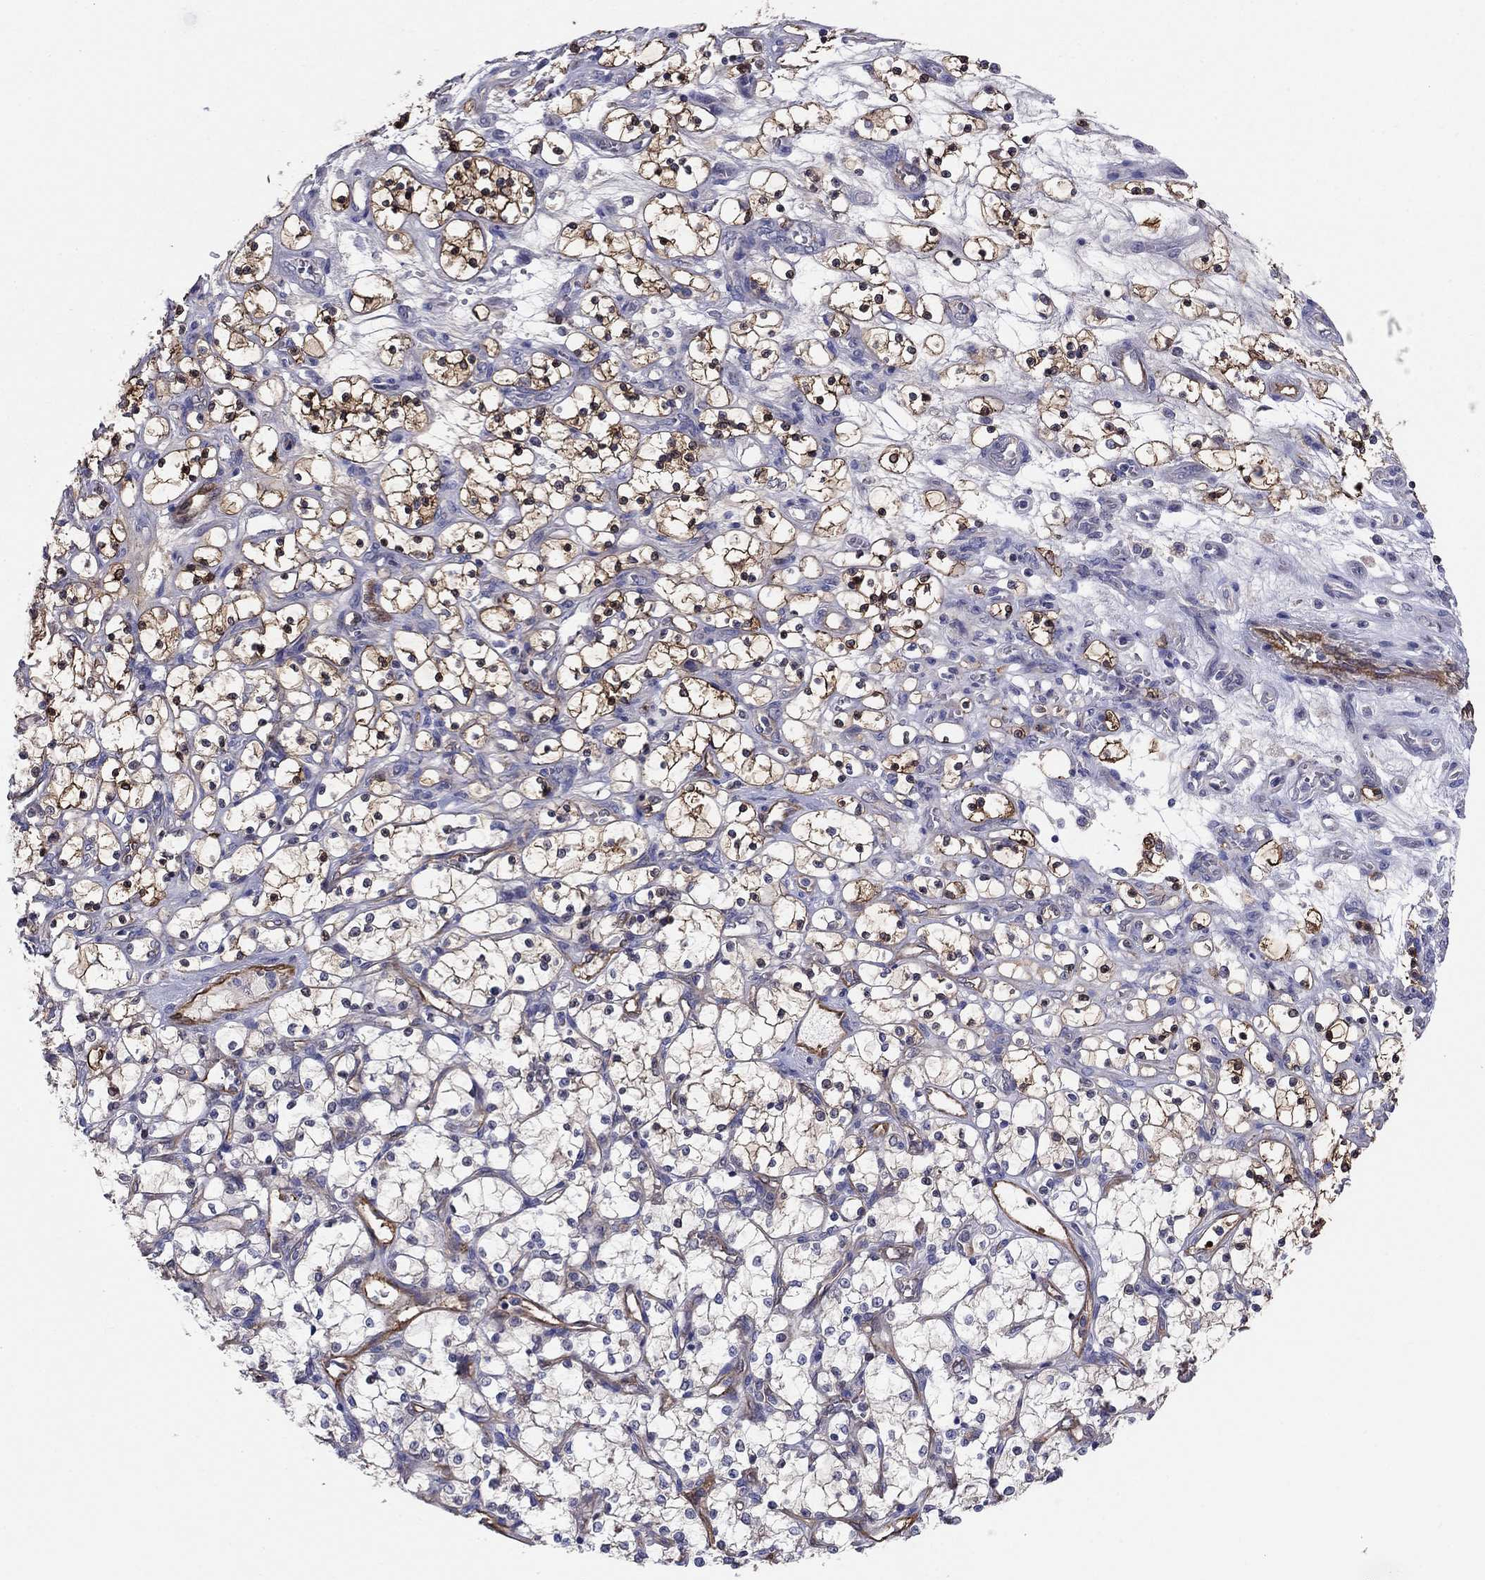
{"staining": {"intensity": "strong", "quantity": "25%-75%", "location": "cytoplasmic/membranous"}, "tissue": "renal cancer", "cell_type": "Tumor cells", "image_type": "cancer", "snomed": [{"axis": "morphology", "description": "Adenocarcinoma, NOS"}, {"axis": "topography", "description": "Kidney"}], "caption": "IHC image of renal adenocarcinoma stained for a protein (brown), which shows high levels of strong cytoplasmic/membranous positivity in approximately 25%-75% of tumor cells.", "gene": "EMP2", "patient": {"sex": "female", "age": 69}}